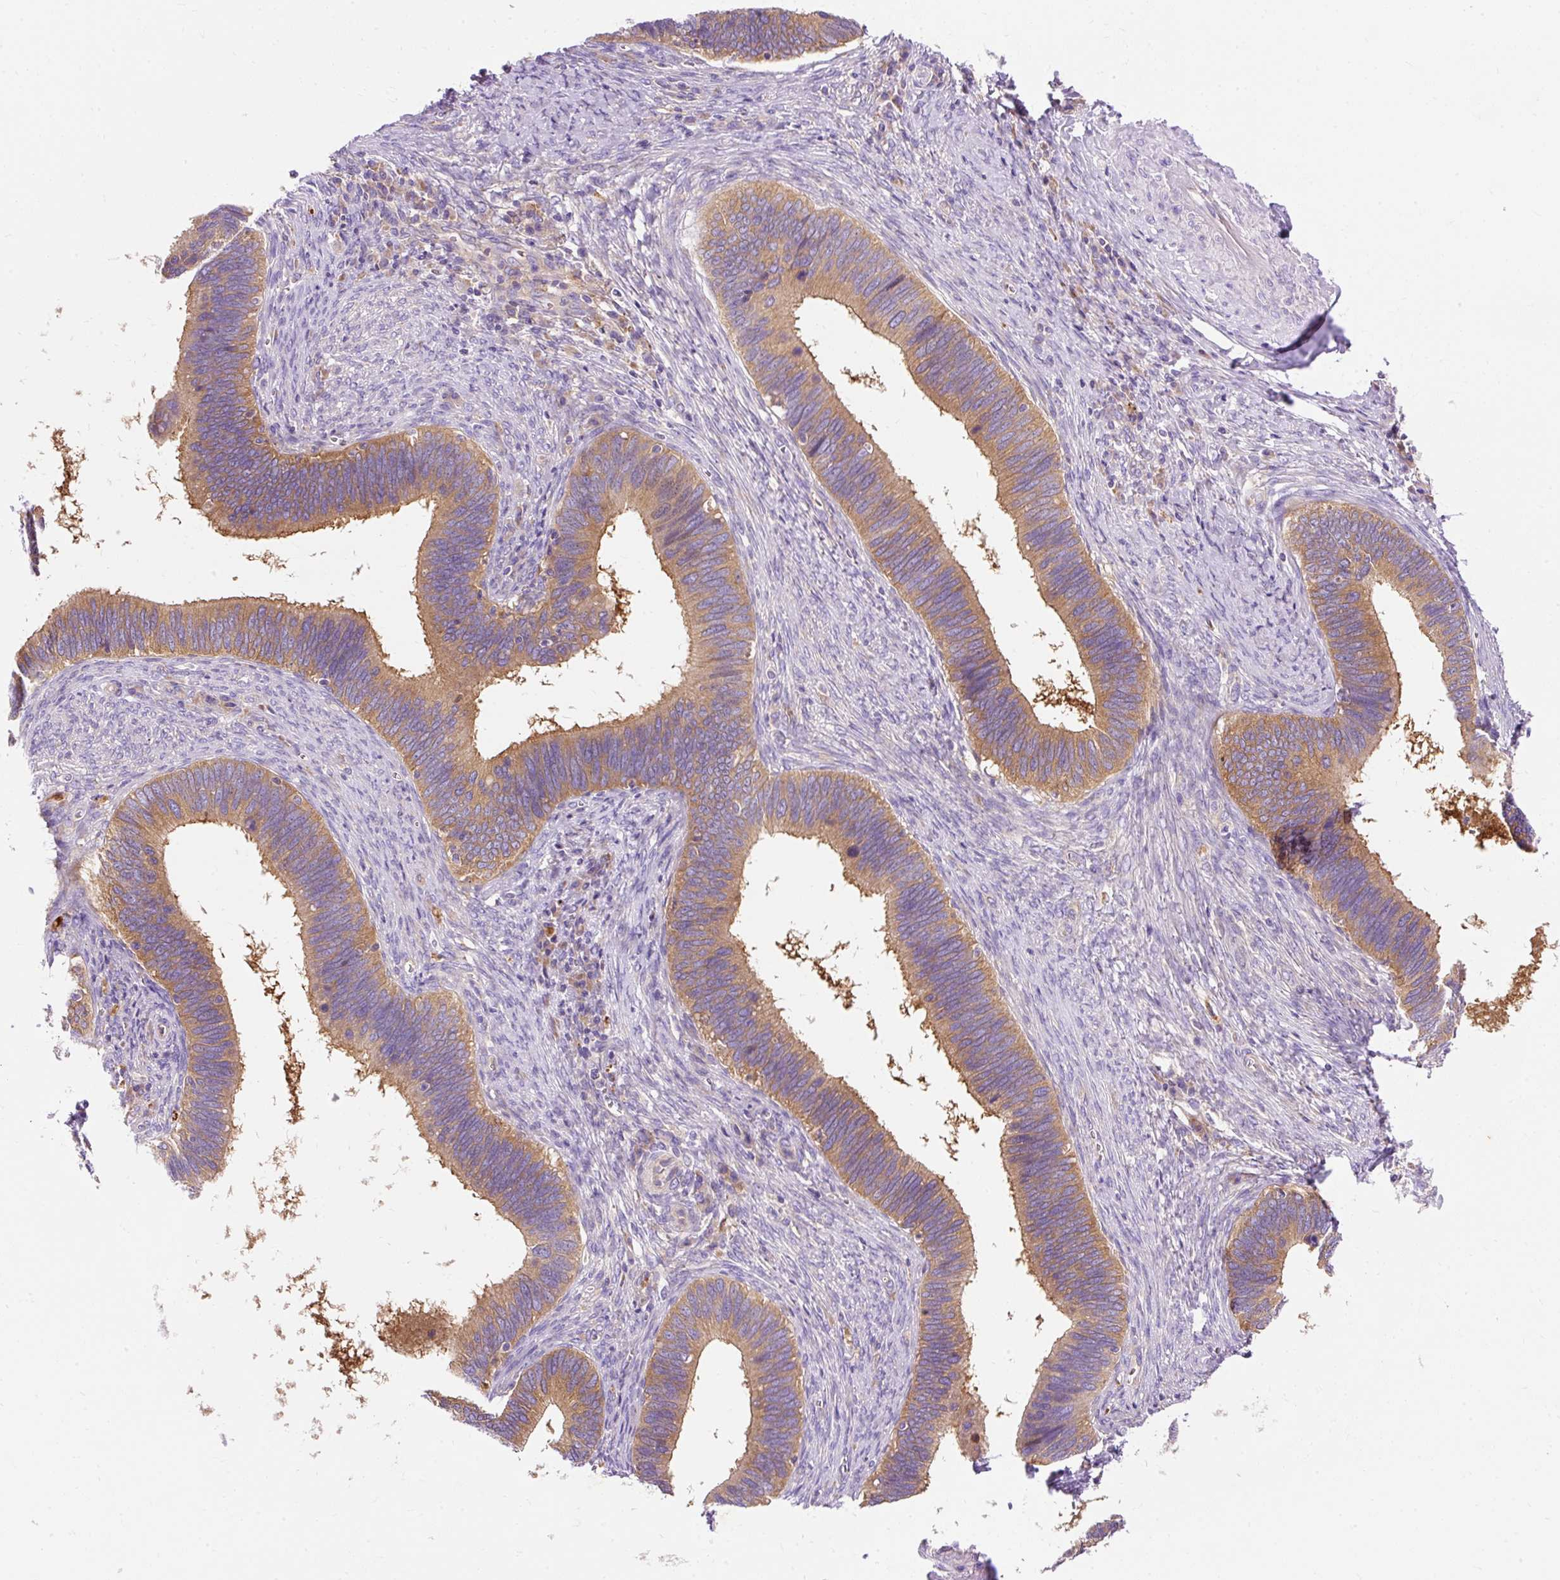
{"staining": {"intensity": "moderate", "quantity": ">75%", "location": "cytoplasmic/membranous"}, "tissue": "cervical cancer", "cell_type": "Tumor cells", "image_type": "cancer", "snomed": [{"axis": "morphology", "description": "Adenocarcinoma, NOS"}, {"axis": "topography", "description": "Cervix"}], "caption": "Immunohistochemical staining of human adenocarcinoma (cervical) displays medium levels of moderate cytoplasmic/membranous protein positivity in about >75% of tumor cells.", "gene": "OR4K15", "patient": {"sex": "female", "age": 42}}